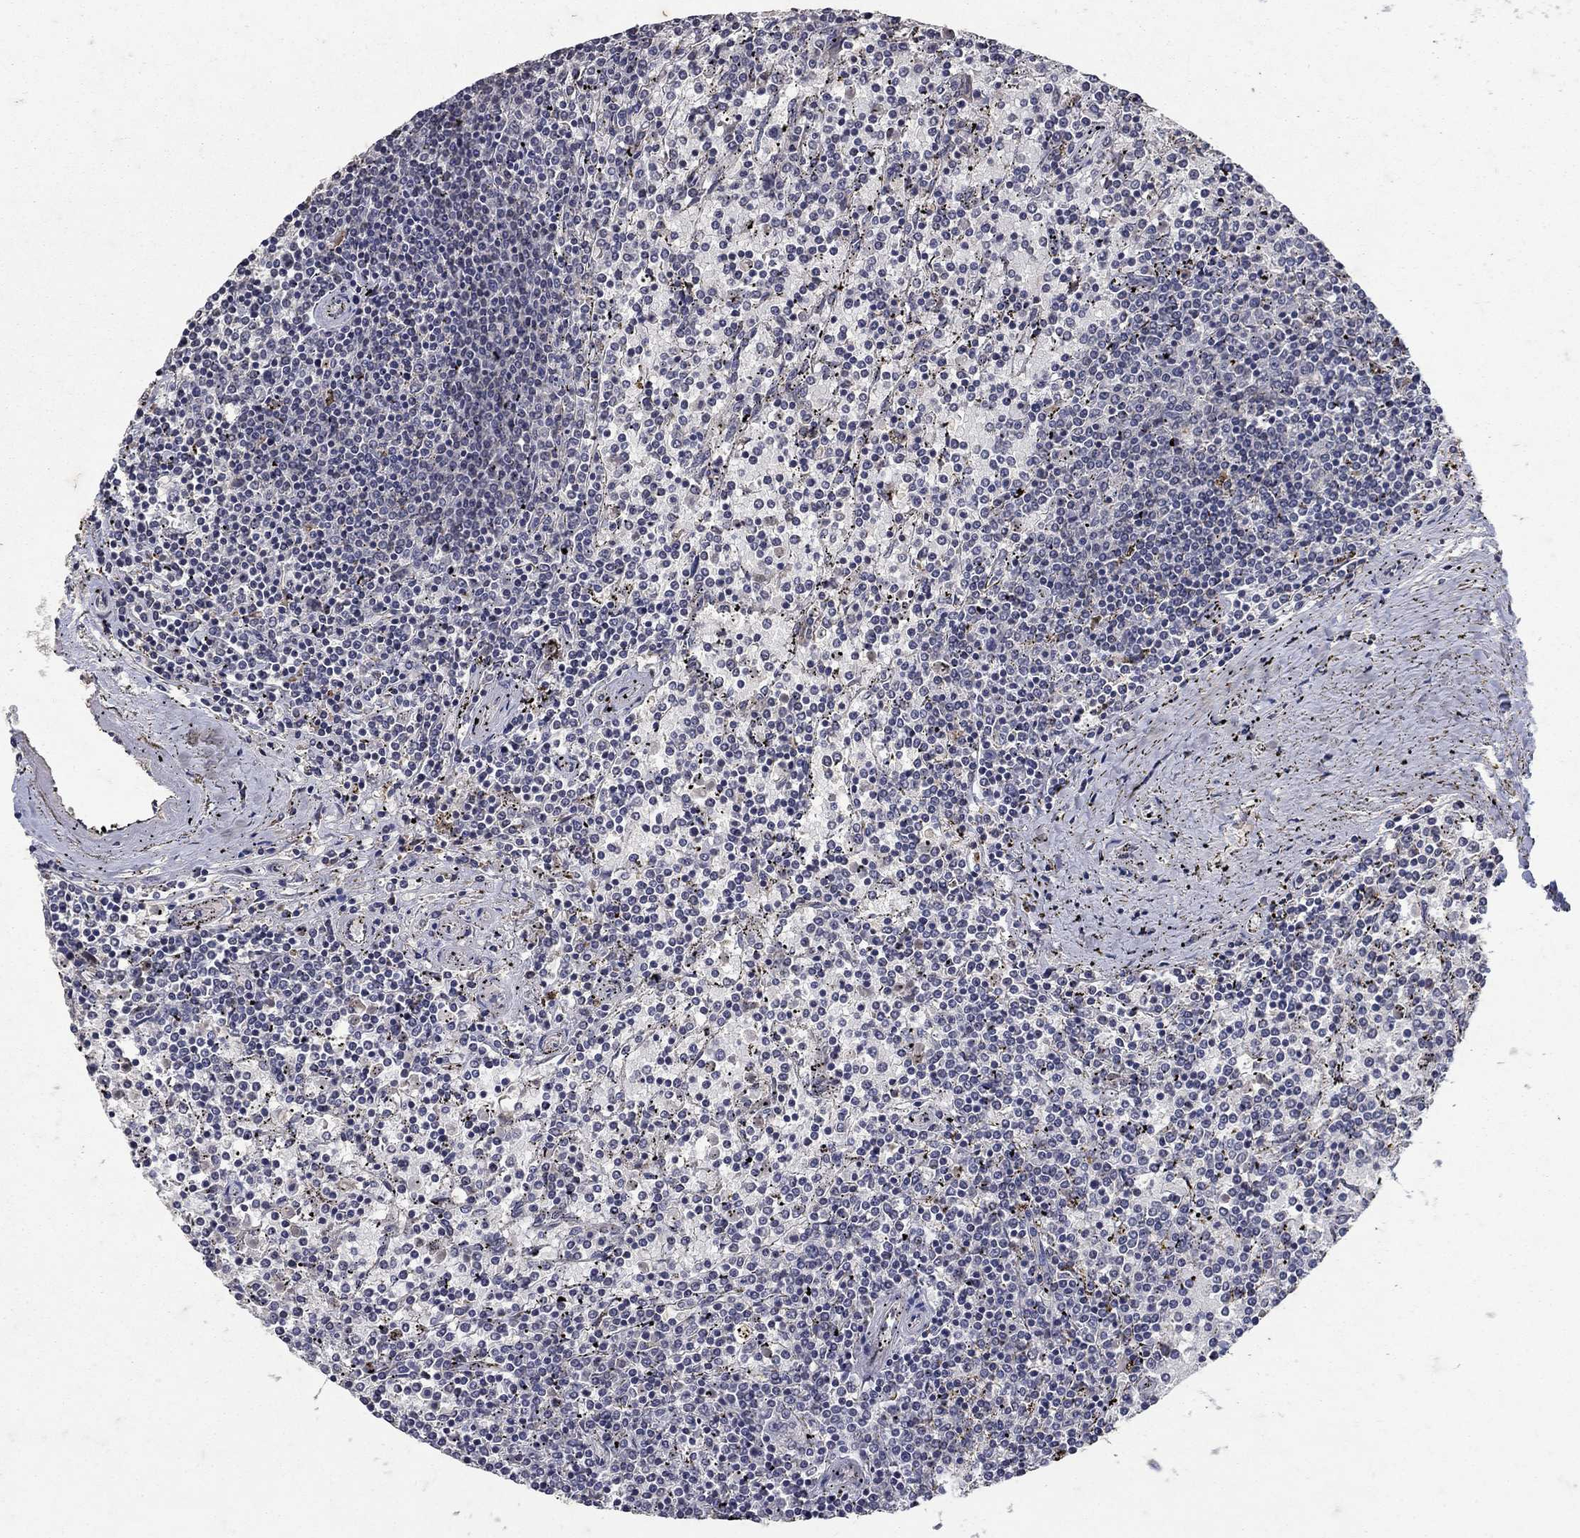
{"staining": {"intensity": "negative", "quantity": "none", "location": "none"}, "tissue": "lymphoma", "cell_type": "Tumor cells", "image_type": "cancer", "snomed": [{"axis": "morphology", "description": "Malignant lymphoma, non-Hodgkin's type, Low grade"}, {"axis": "topography", "description": "Spleen"}], "caption": "Tumor cells are negative for brown protein staining in lymphoma.", "gene": "NPC2", "patient": {"sex": "female", "age": 77}}